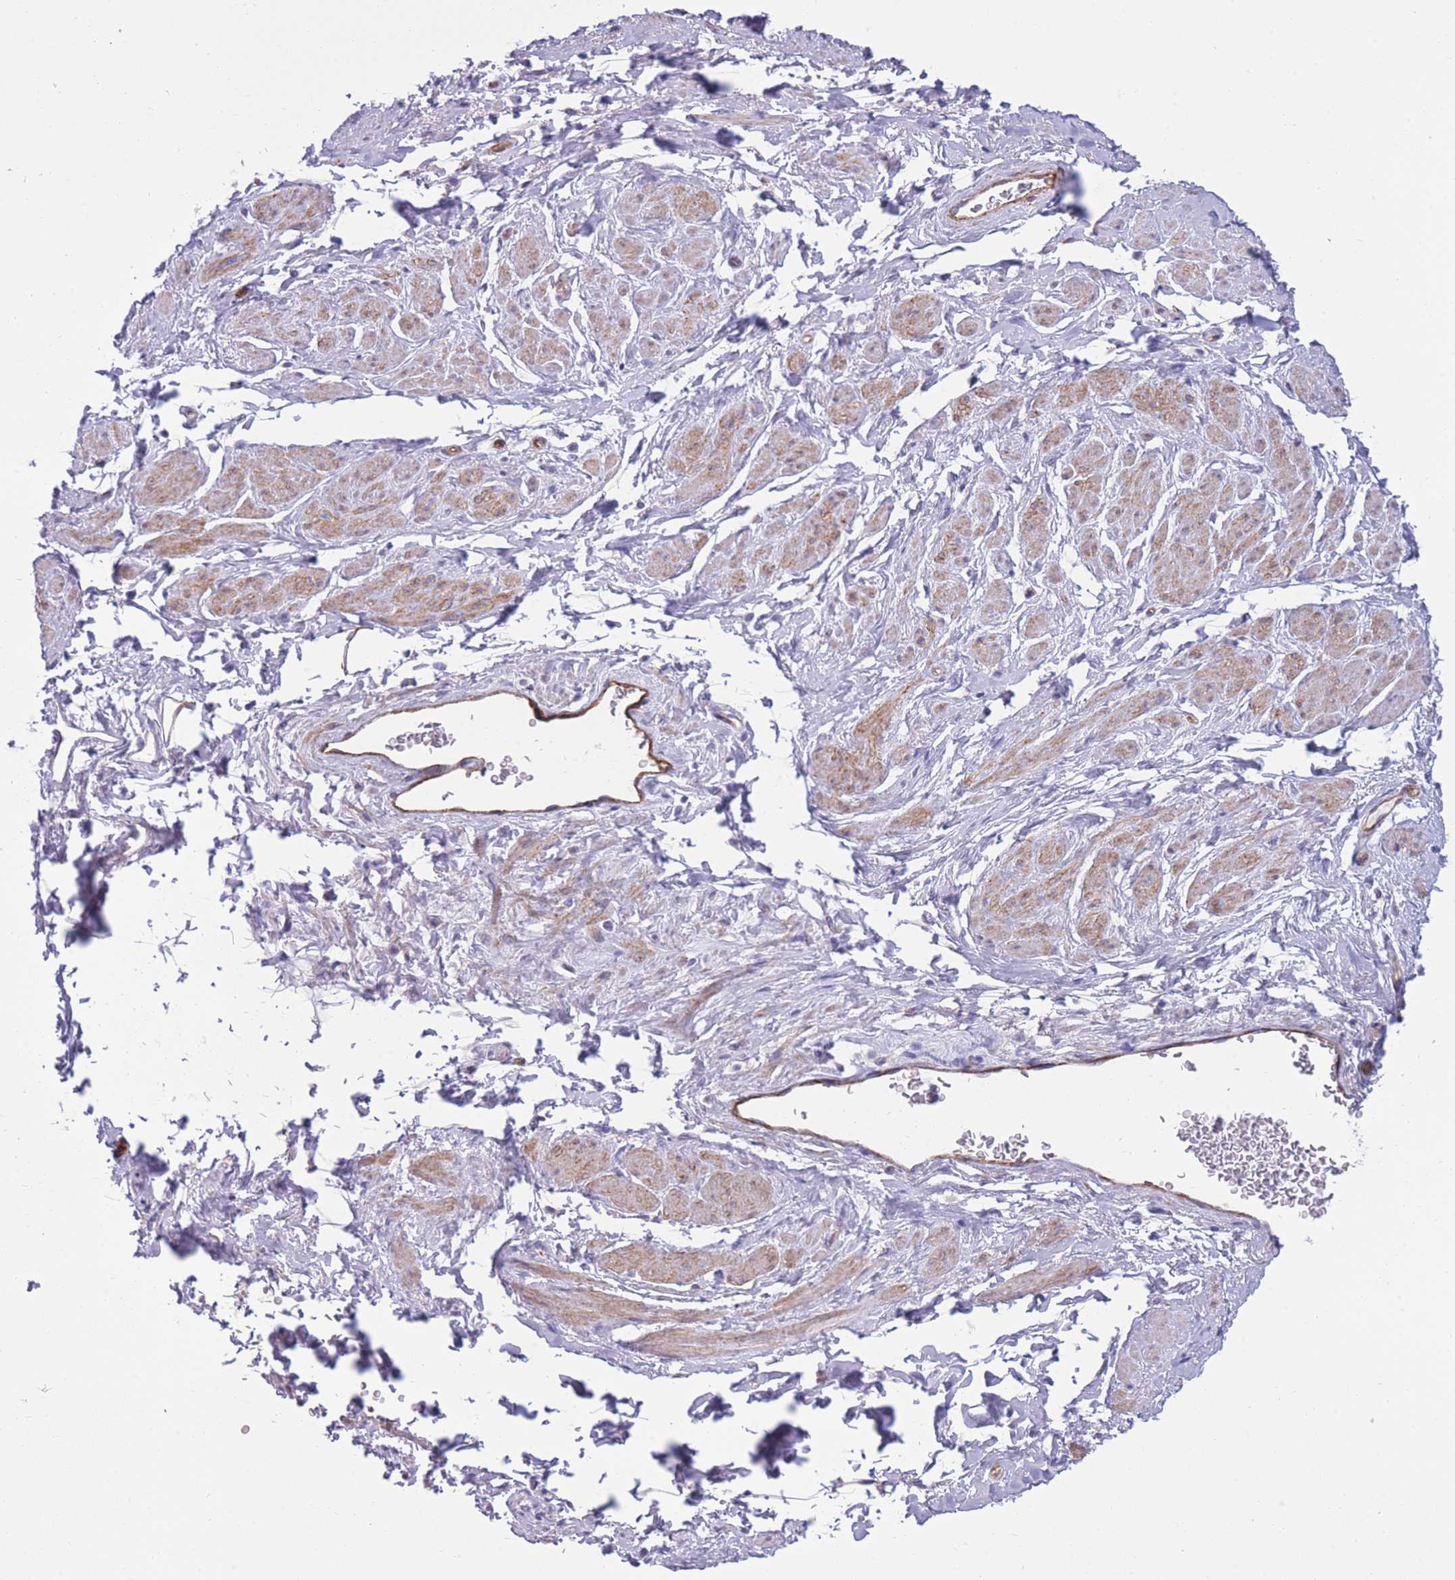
{"staining": {"intensity": "moderate", "quantity": ">75%", "location": "cytoplasmic/membranous"}, "tissue": "adipose tissue", "cell_type": "Adipocytes", "image_type": "normal", "snomed": [{"axis": "morphology", "description": "Normal tissue, NOS"}, {"axis": "morphology", "description": "Adenocarcinoma, NOS"}, {"axis": "topography", "description": "Rectum"}, {"axis": "topography", "description": "Vagina"}, {"axis": "topography", "description": "Peripheral nerve tissue"}], "caption": "IHC micrograph of normal adipose tissue: human adipose tissue stained using immunohistochemistry (IHC) exhibits medium levels of moderate protein expression localized specifically in the cytoplasmic/membranous of adipocytes, appearing as a cytoplasmic/membranous brown color.", "gene": "RGS11", "patient": {"sex": "female", "age": 71}}